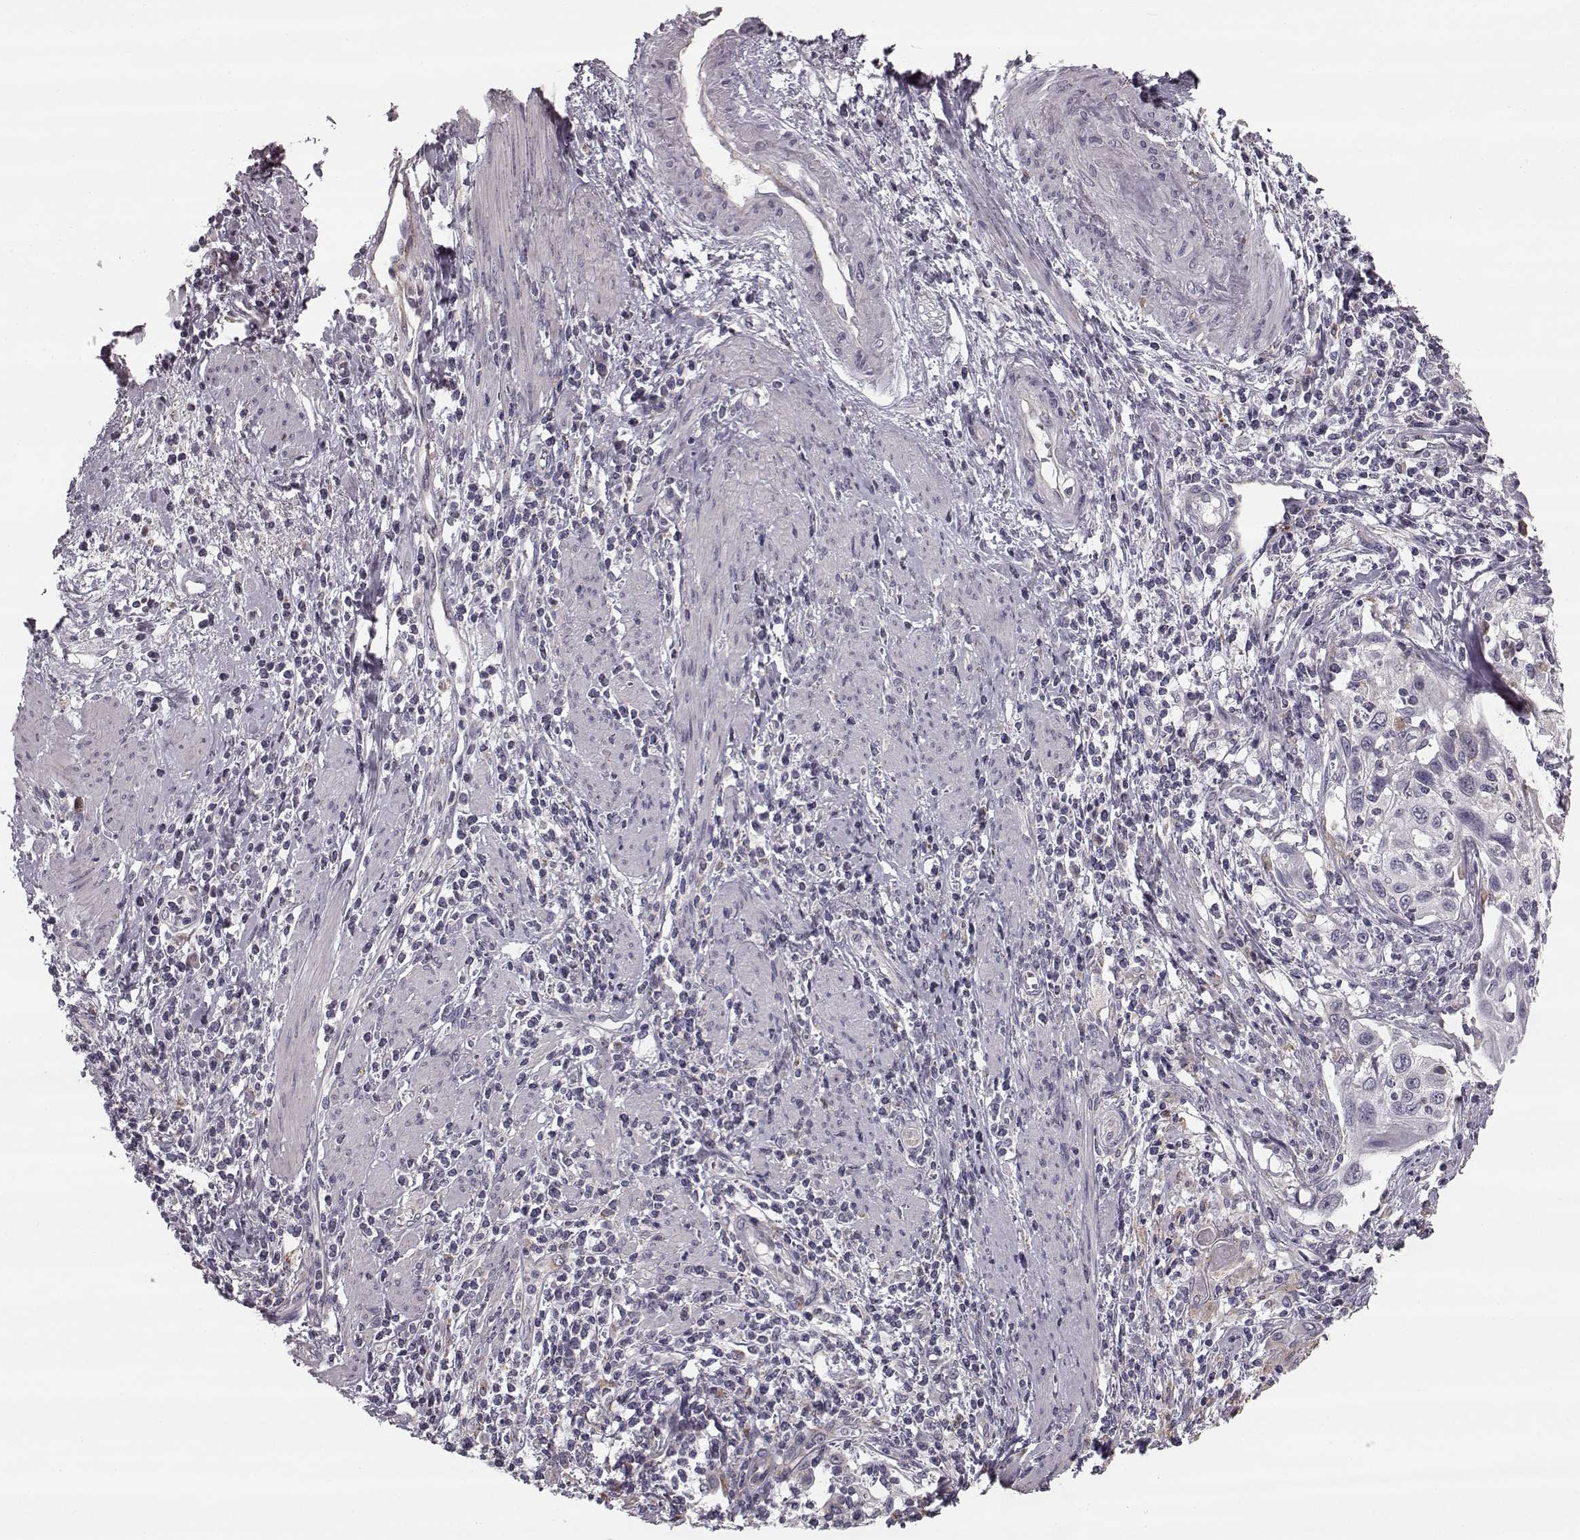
{"staining": {"intensity": "weak", "quantity": "<25%", "location": "cytoplasmic/membranous"}, "tissue": "cervical cancer", "cell_type": "Tumor cells", "image_type": "cancer", "snomed": [{"axis": "morphology", "description": "Squamous cell carcinoma, NOS"}, {"axis": "topography", "description": "Cervix"}], "caption": "The immunohistochemistry (IHC) micrograph has no significant expression in tumor cells of cervical cancer (squamous cell carcinoma) tissue.", "gene": "HMMR", "patient": {"sex": "female", "age": 70}}